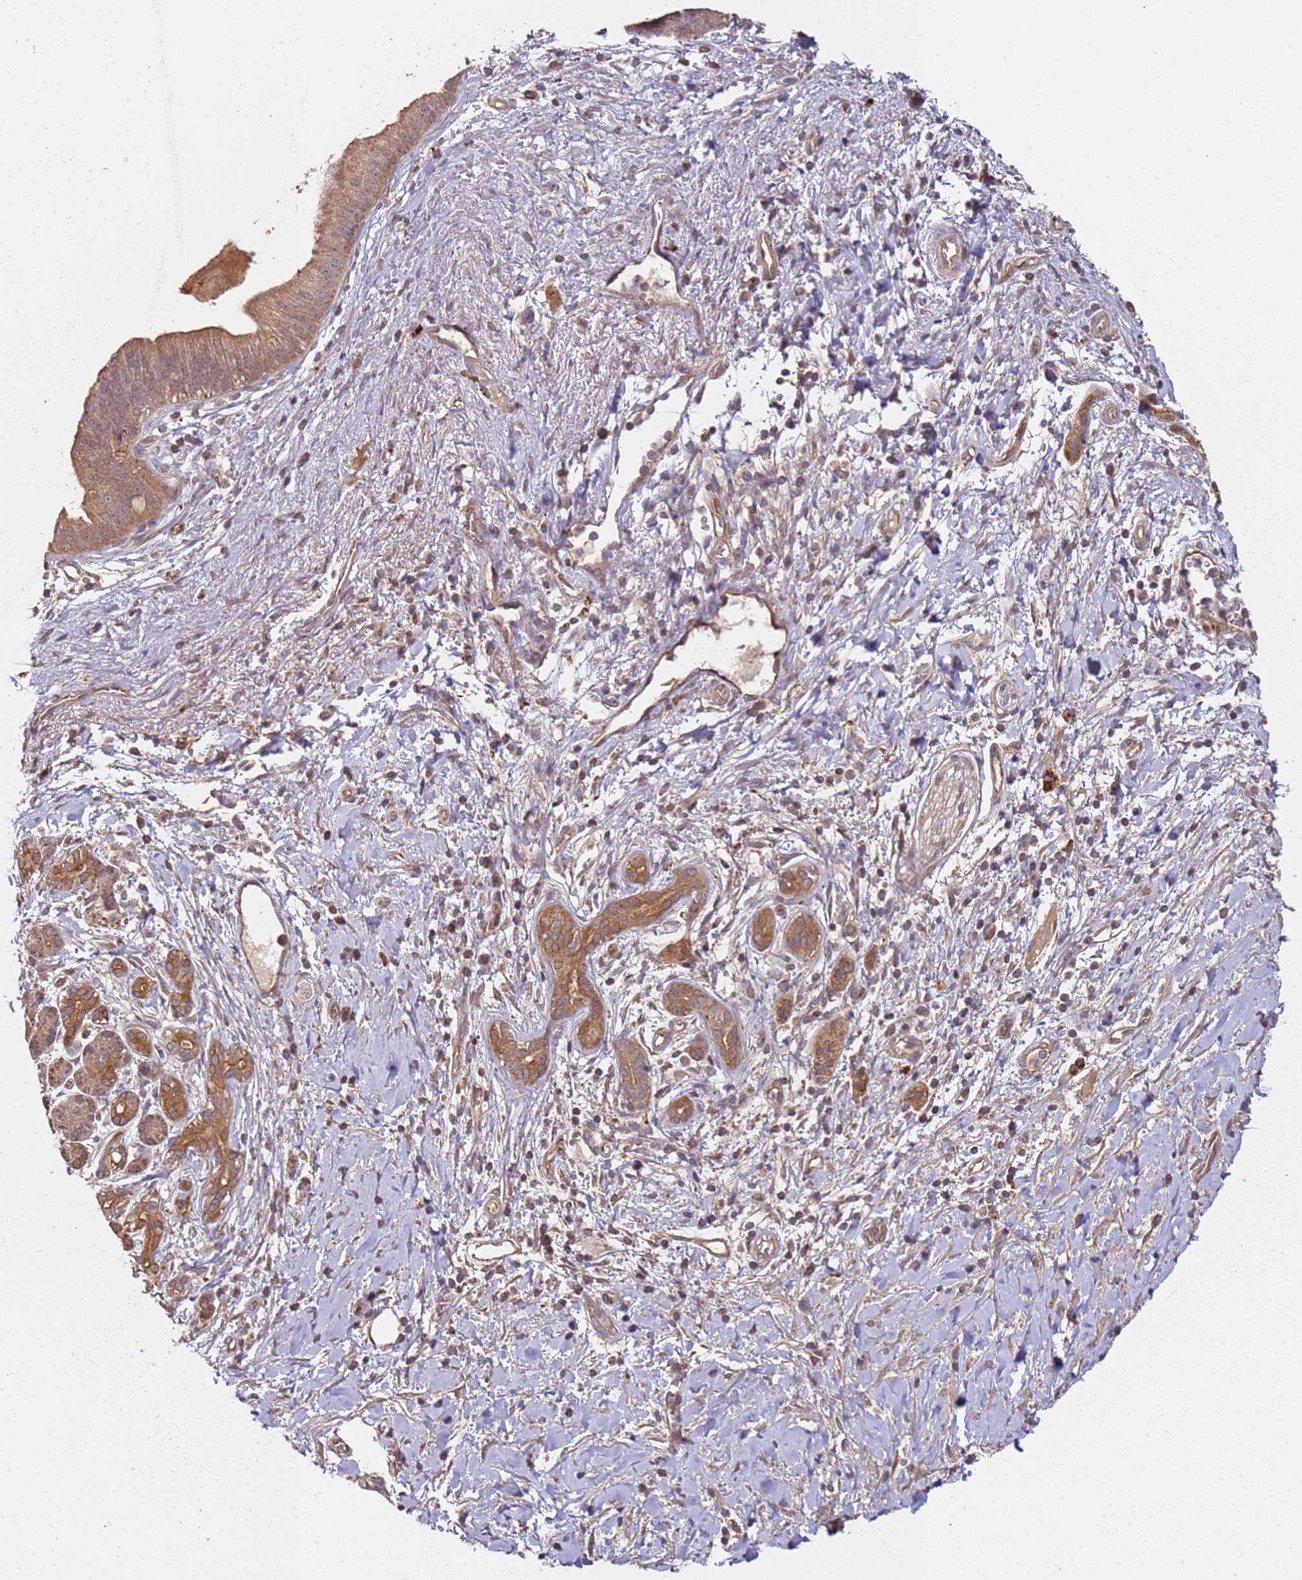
{"staining": {"intensity": "moderate", "quantity": ">75%", "location": "cytoplasmic/membranous"}, "tissue": "pancreatic cancer", "cell_type": "Tumor cells", "image_type": "cancer", "snomed": [{"axis": "morphology", "description": "Adenocarcinoma, NOS"}, {"axis": "topography", "description": "Pancreas"}], "caption": "About >75% of tumor cells in human pancreatic adenocarcinoma display moderate cytoplasmic/membranous protein positivity as visualized by brown immunohistochemical staining.", "gene": "SCGB2B2", "patient": {"sex": "male", "age": 78}}